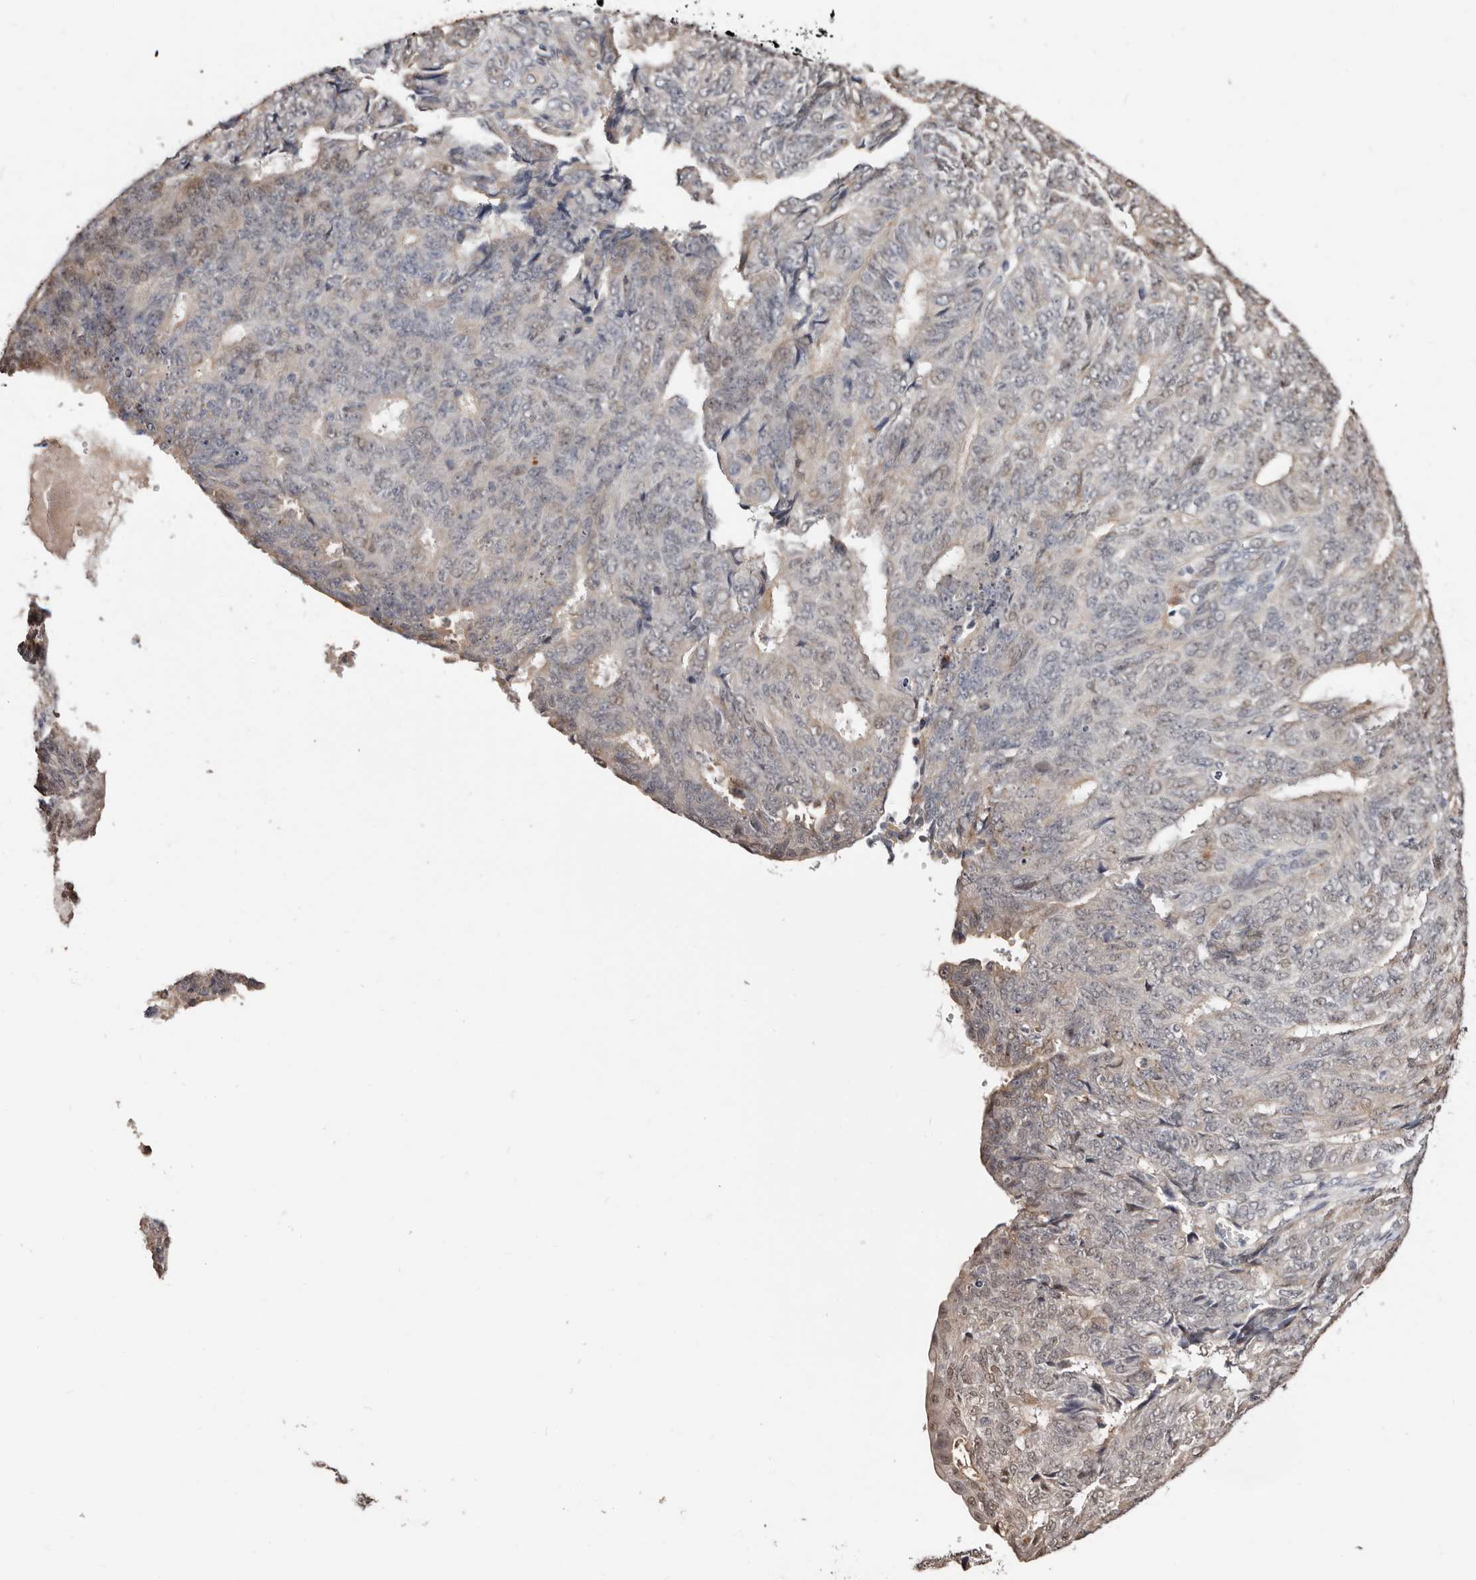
{"staining": {"intensity": "weak", "quantity": "<25%", "location": "cytoplasmic/membranous"}, "tissue": "endometrial cancer", "cell_type": "Tumor cells", "image_type": "cancer", "snomed": [{"axis": "morphology", "description": "Adenocarcinoma, NOS"}, {"axis": "topography", "description": "Endometrium"}], "caption": "Tumor cells are negative for brown protein staining in adenocarcinoma (endometrial).", "gene": "TRIP13", "patient": {"sex": "female", "age": 32}}